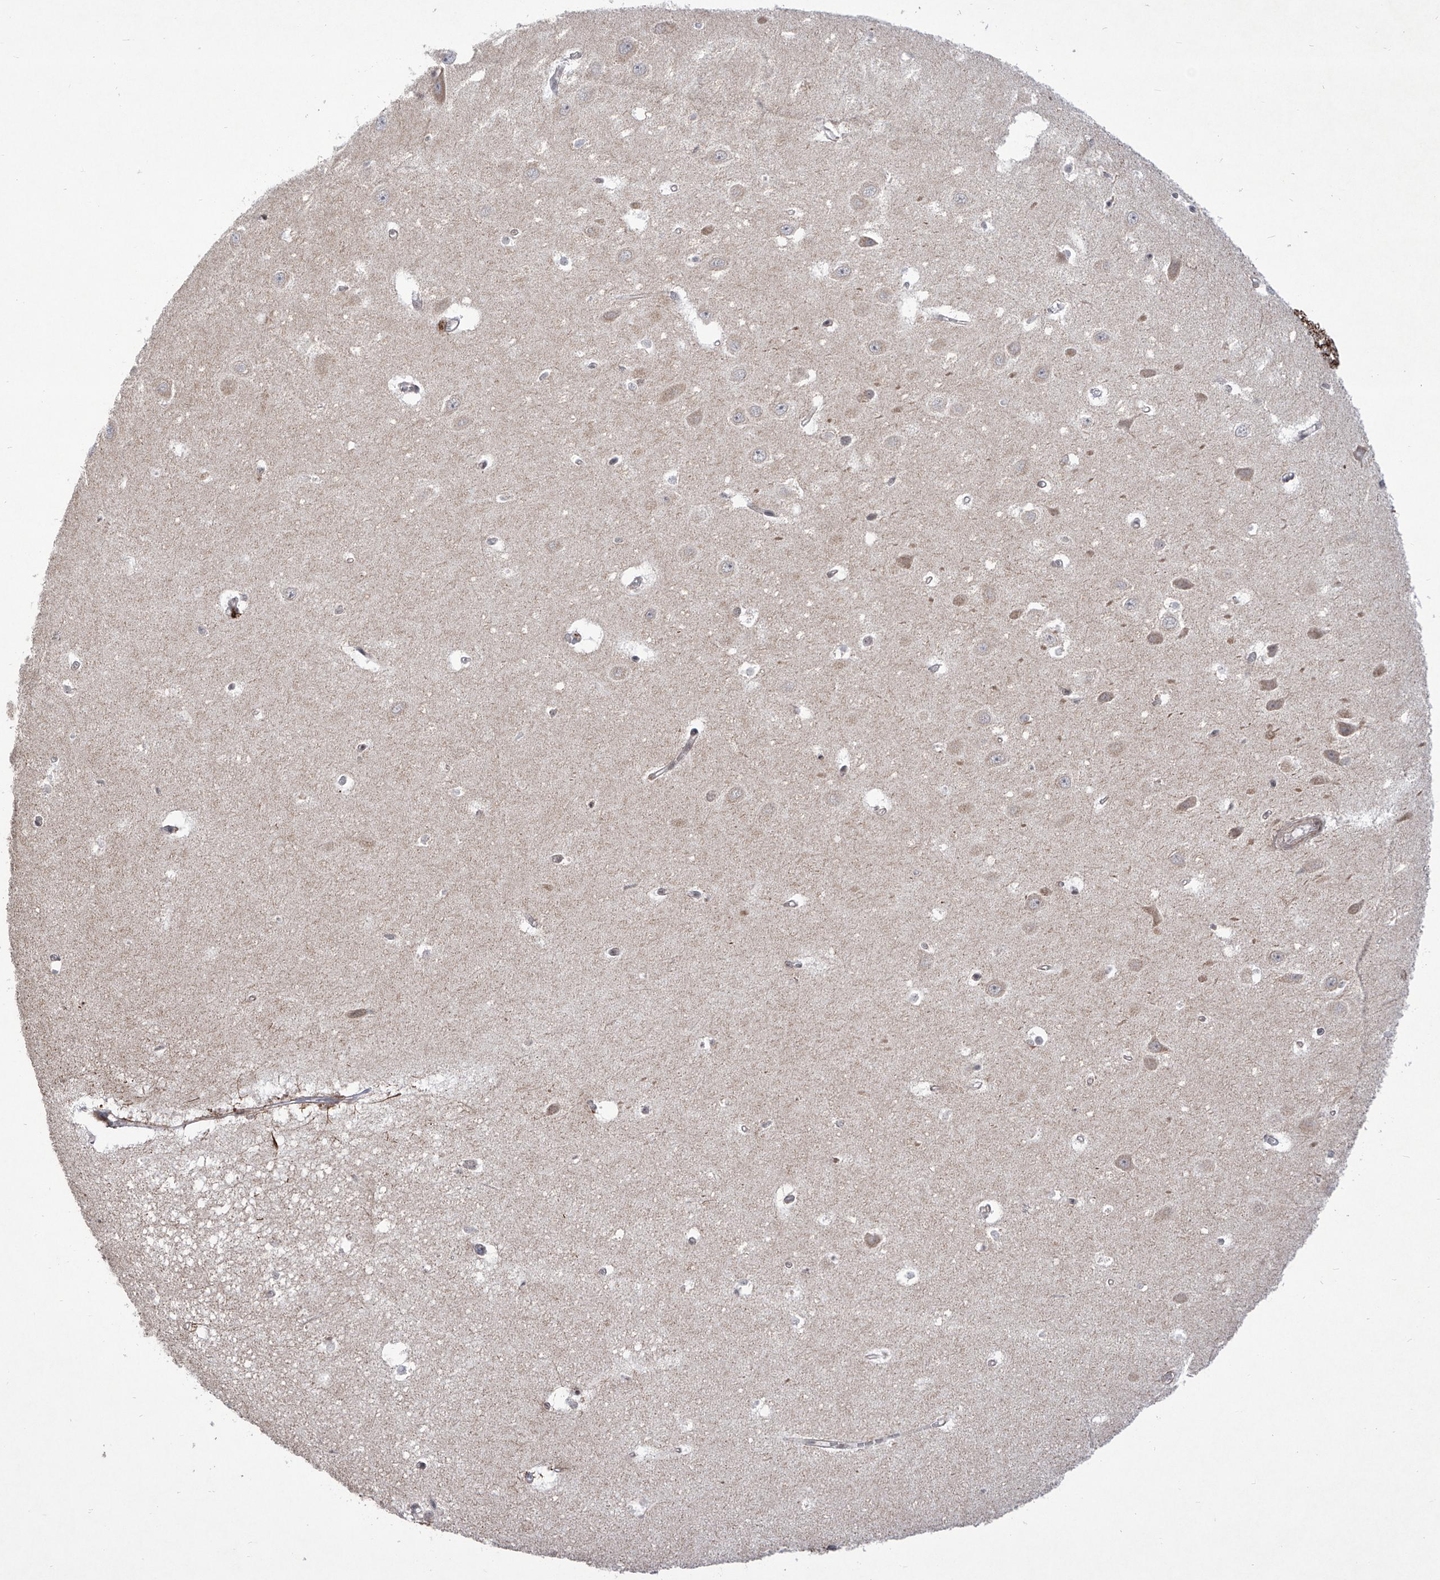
{"staining": {"intensity": "negative", "quantity": "none", "location": "none"}, "tissue": "hippocampus", "cell_type": "Glial cells", "image_type": "normal", "snomed": [{"axis": "morphology", "description": "Normal tissue, NOS"}, {"axis": "topography", "description": "Hippocampus"}], "caption": "IHC of unremarkable hippocampus displays no positivity in glial cells. (Brightfield microscopy of DAB (3,3'-diaminobenzidine) immunohistochemistry (IHC) at high magnification).", "gene": "KIFC2", "patient": {"sex": "female", "age": 64}}